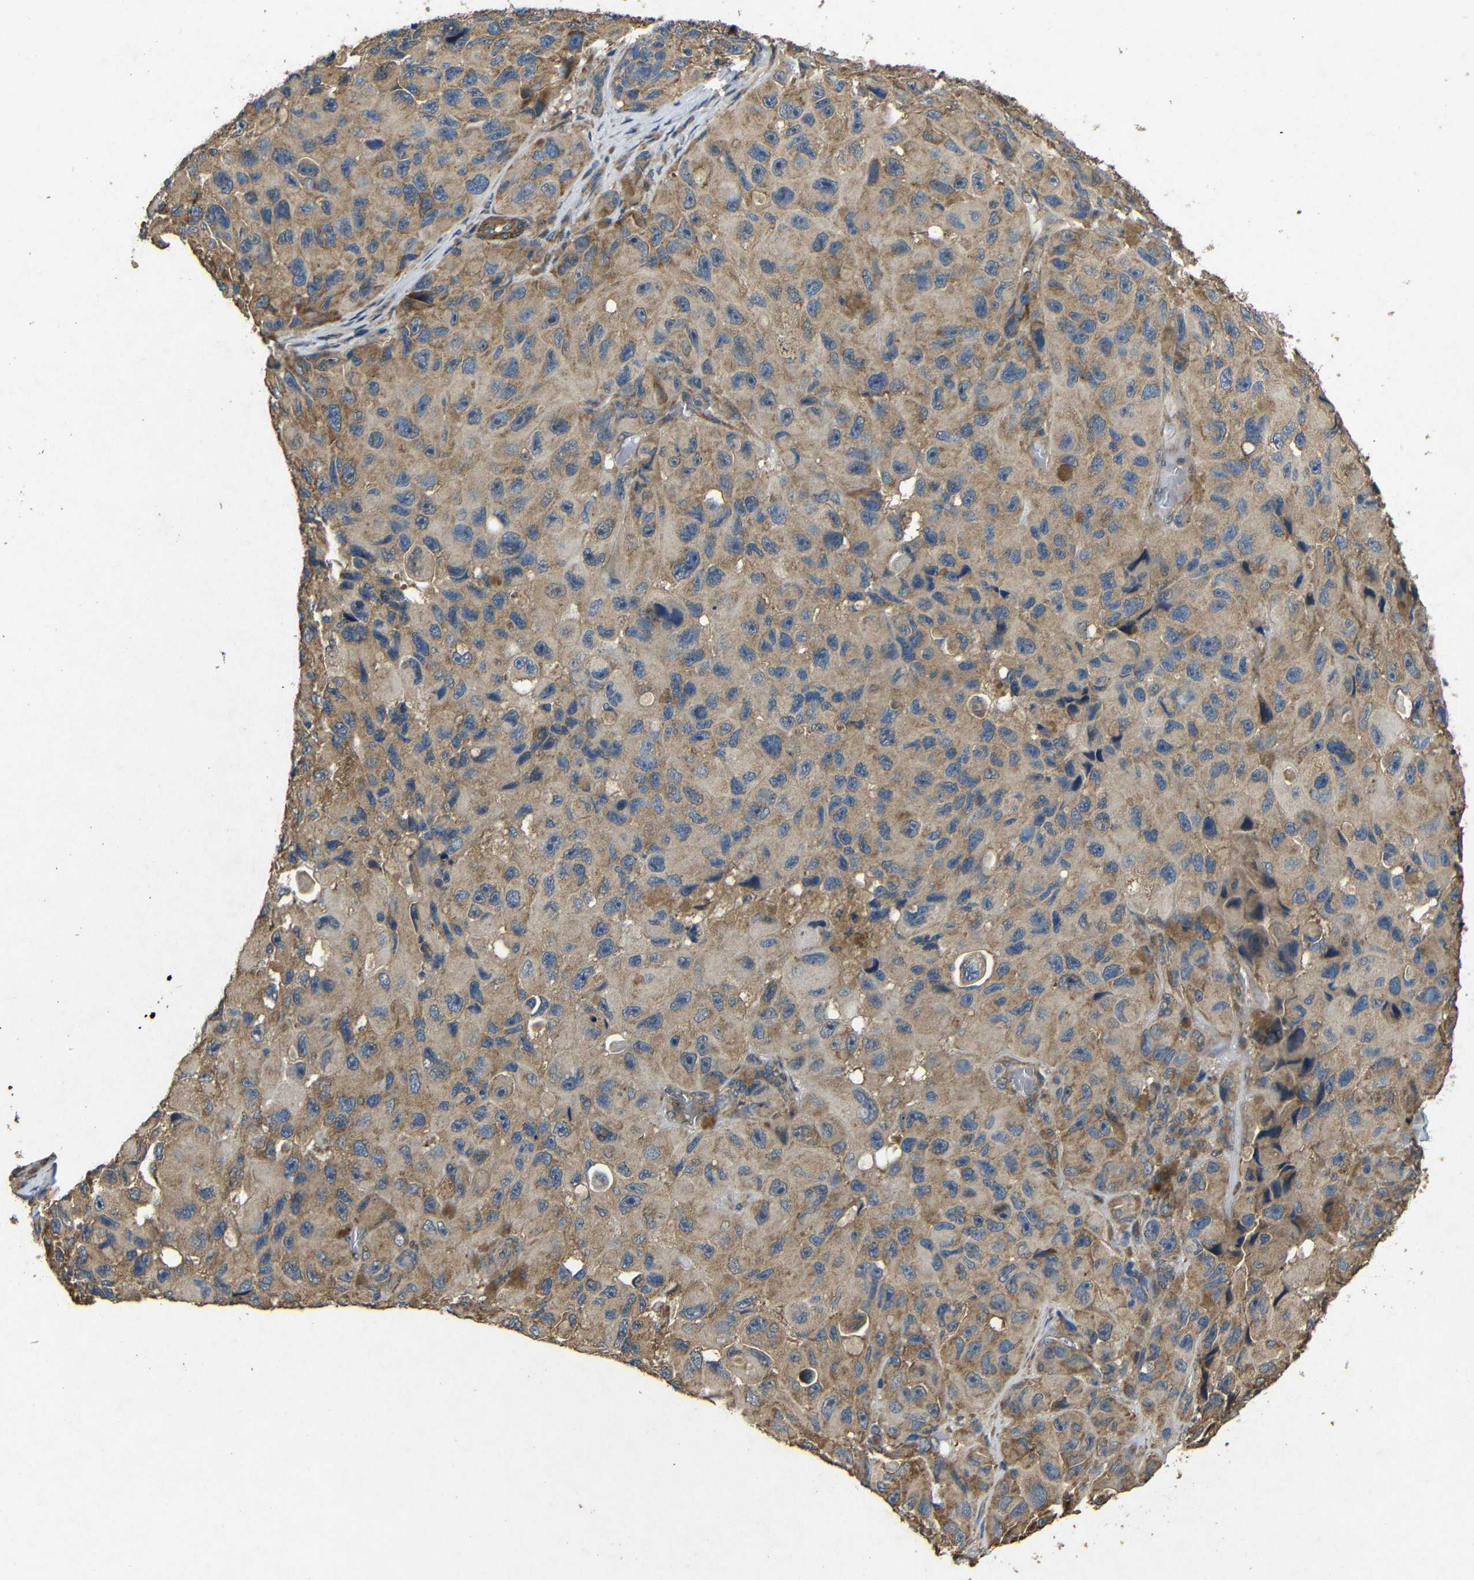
{"staining": {"intensity": "moderate", "quantity": ">75%", "location": "cytoplasmic/membranous"}, "tissue": "melanoma", "cell_type": "Tumor cells", "image_type": "cancer", "snomed": [{"axis": "morphology", "description": "Malignant melanoma, NOS"}, {"axis": "topography", "description": "Skin"}], "caption": "Immunohistochemistry (IHC) (DAB (3,3'-diaminobenzidine)) staining of human melanoma displays moderate cytoplasmic/membranous protein staining in about >75% of tumor cells. The staining was performed using DAB to visualize the protein expression in brown, while the nuclei were stained in blue with hematoxylin (Magnification: 20x).", "gene": "BNIP3", "patient": {"sex": "female", "age": 73}}